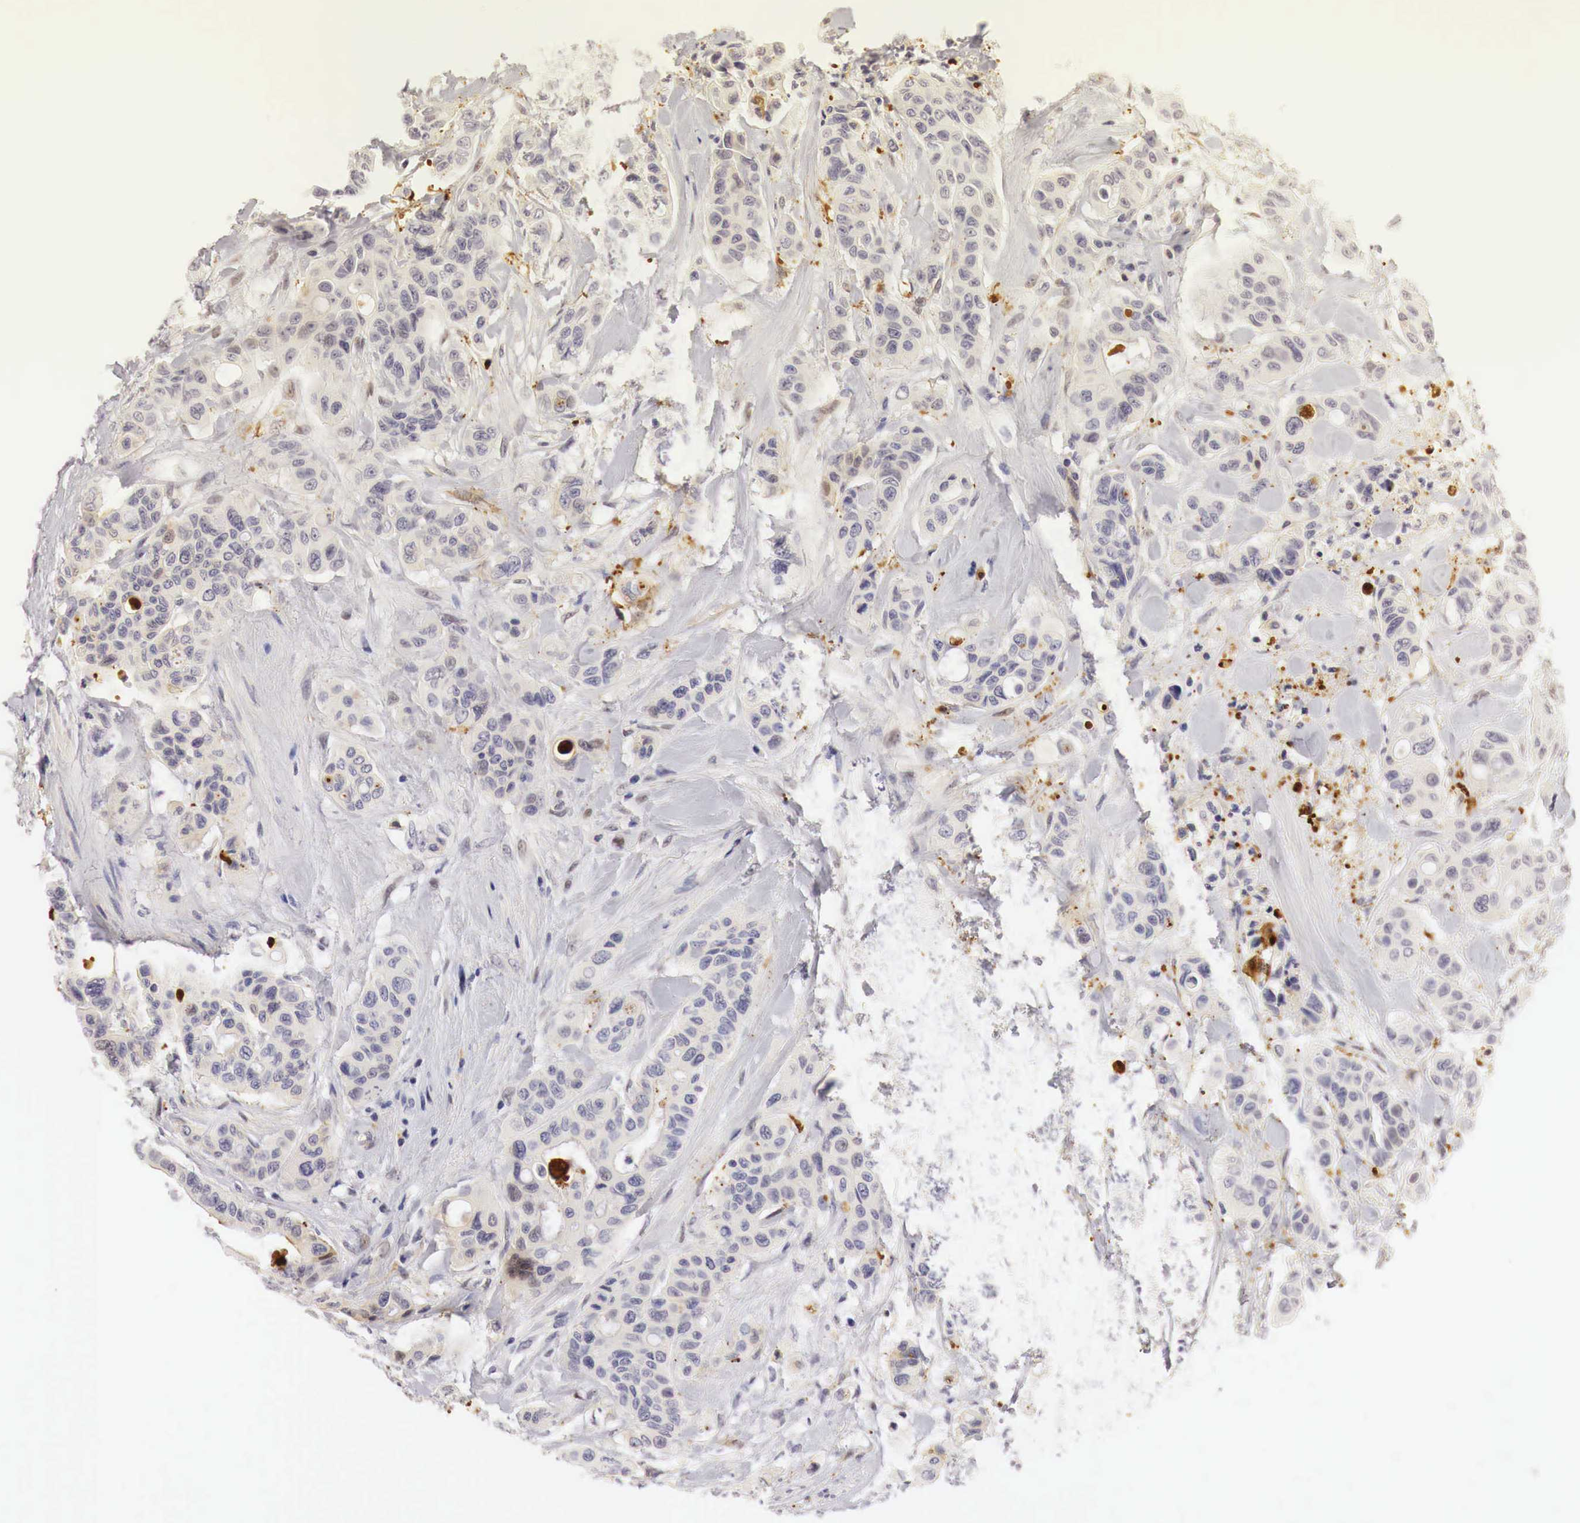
{"staining": {"intensity": "weak", "quantity": "<25%", "location": "cytoplasmic/membranous"}, "tissue": "colorectal cancer", "cell_type": "Tumor cells", "image_type": "cancer", "snomed": [{"axis": "morphology", "description": "Adenocarcinoma, NOS"}, {"axis": "topography", "description": "Colon"}], "caption": "Colorectal cancer stained for a protein using IHC reveals no expression tumor cells.", "gene": "CASP3", "patient": {"sex": "female", "age": 70}}